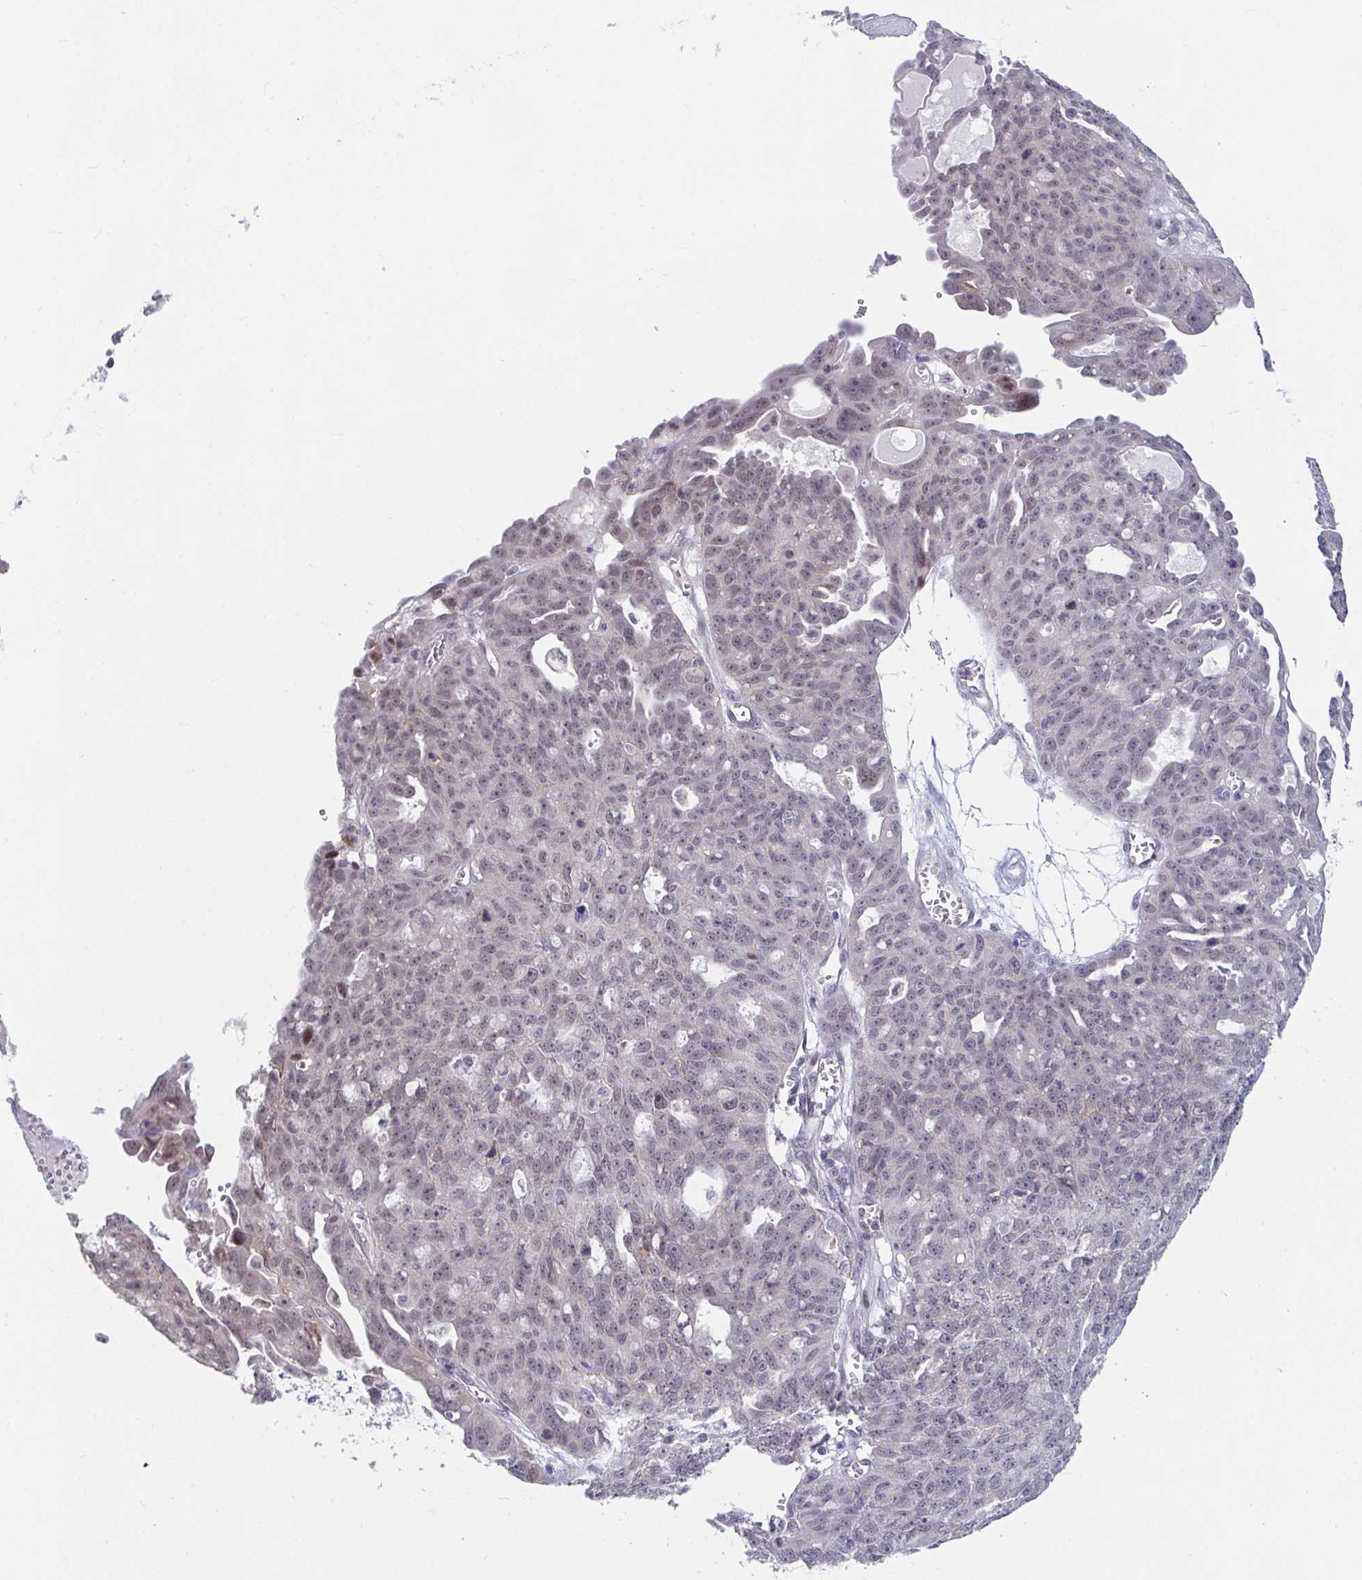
{"staining": {"intensity": "weak", "quantity": "25%-75%", "location": "nuclear"}, "tissue": "ovarian cancer", "cell_type": "Tumor cells", "image_type": "cancer", "snomed": [{"axis": "morphology", "description": "Carcinoma, endometroid"}, {"axis": "topography", "description": "Ovary"}], "caption": "Immunohistochemistry (DAB (3,3'-diaminobenzidine)) staining of ovarian cancer (endometroid carcinoma) reveals weak nuclear protein positivity in approximately 25%-75% of tumor cells.", "gene": "FAM156B", "patient": {"sex": "female", "age": 70}}